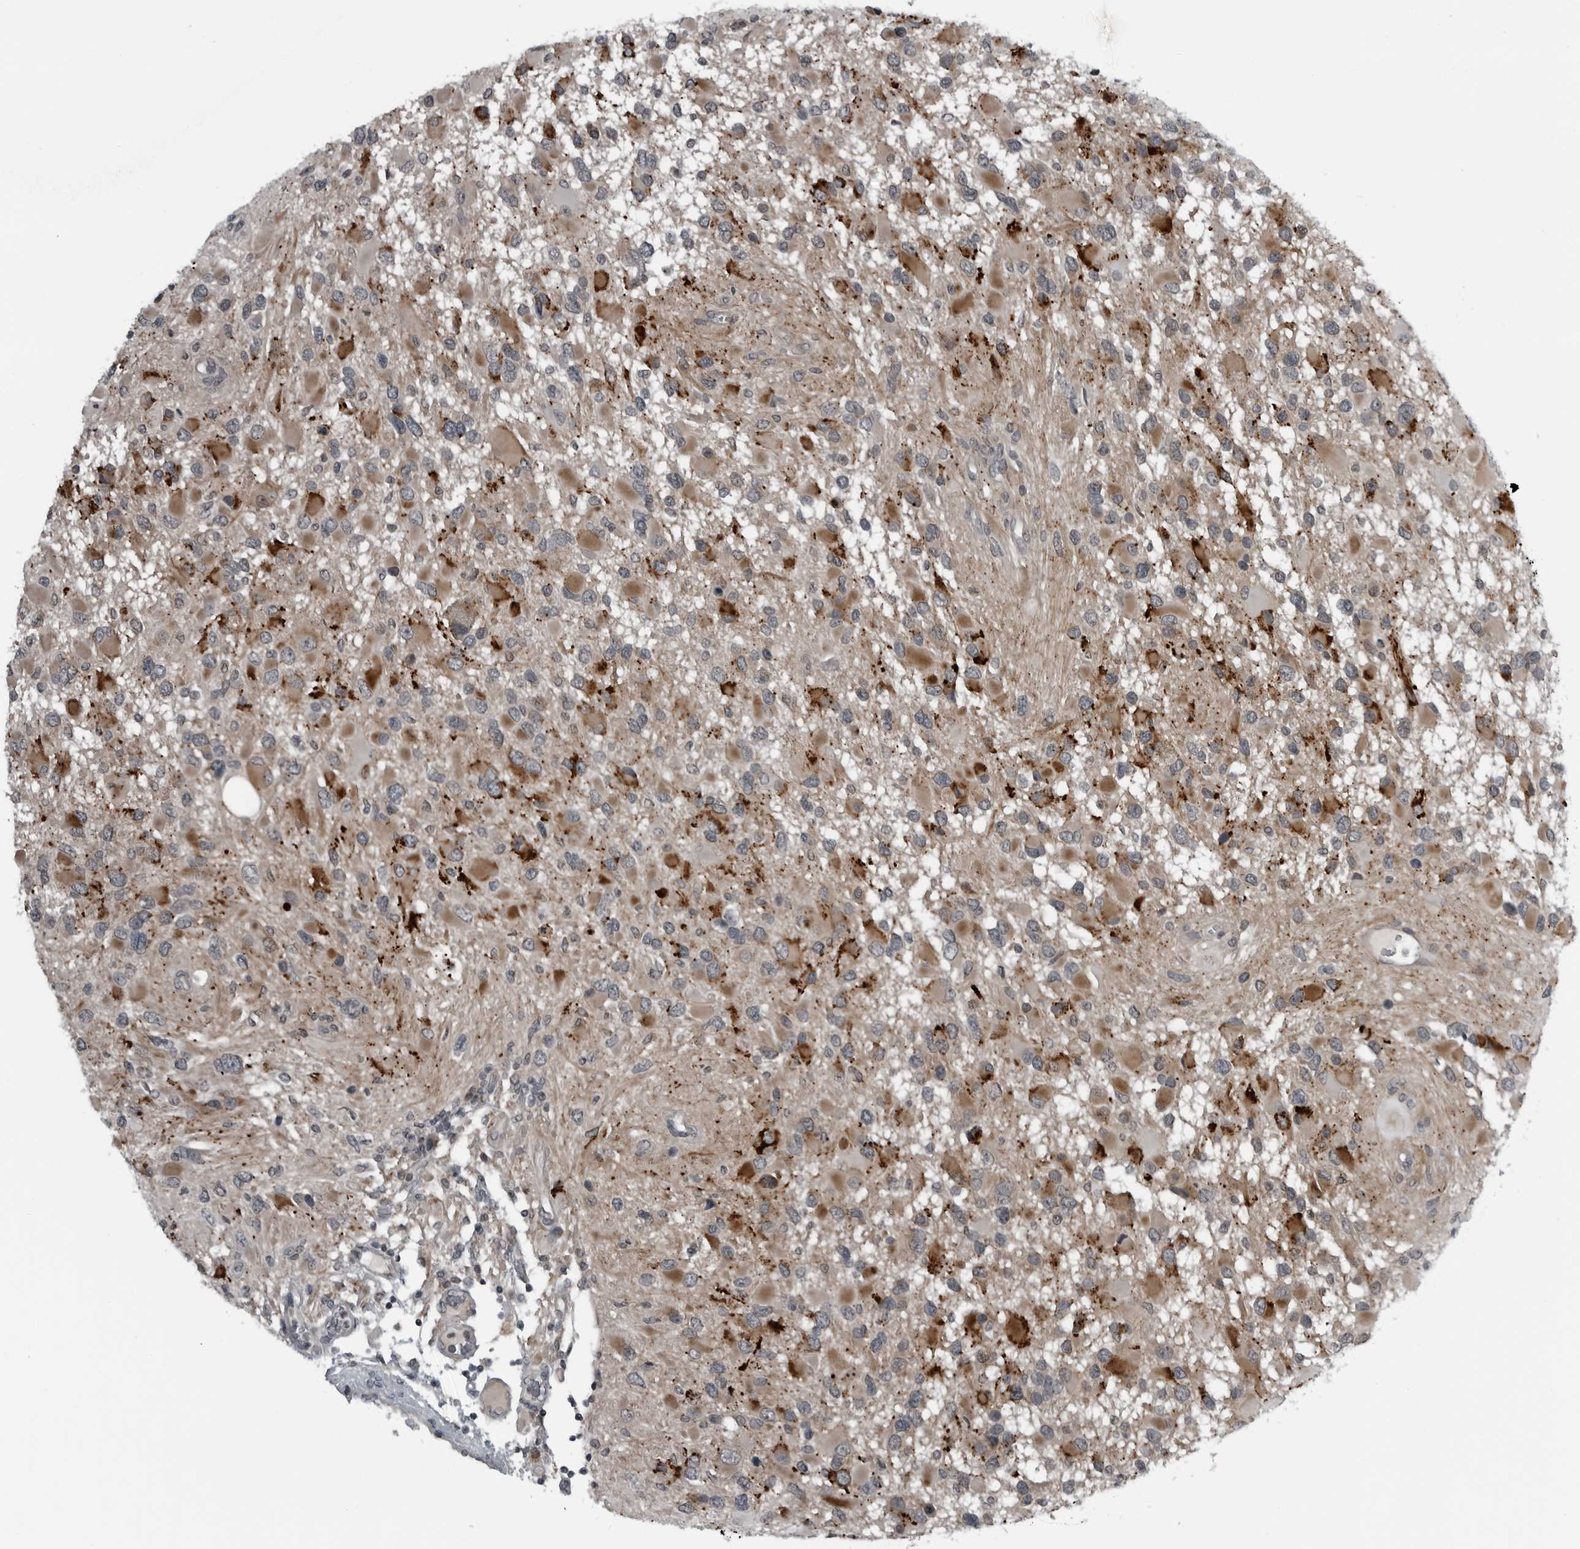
{"staining": {"intensity": "strong", "quantity": ">75%", "location": "cytoplasmic/membranous"}, "tissue": "glioma", "cell_type": "Tumor cells", "image_type": "cancer", "snomed": [{"axis": "morphology", "description": "Glioma, malignant, High grade"}, {"axis": "topography", "description": "Brain"}], "caption": "The image shows a brown stain indicating the presence of a protein in the cytoplasmic/membranous of tumor cells in high-grade glioma (malignant).", "gene": "GAK", "patient": {"sex": "male", "age": 53}}